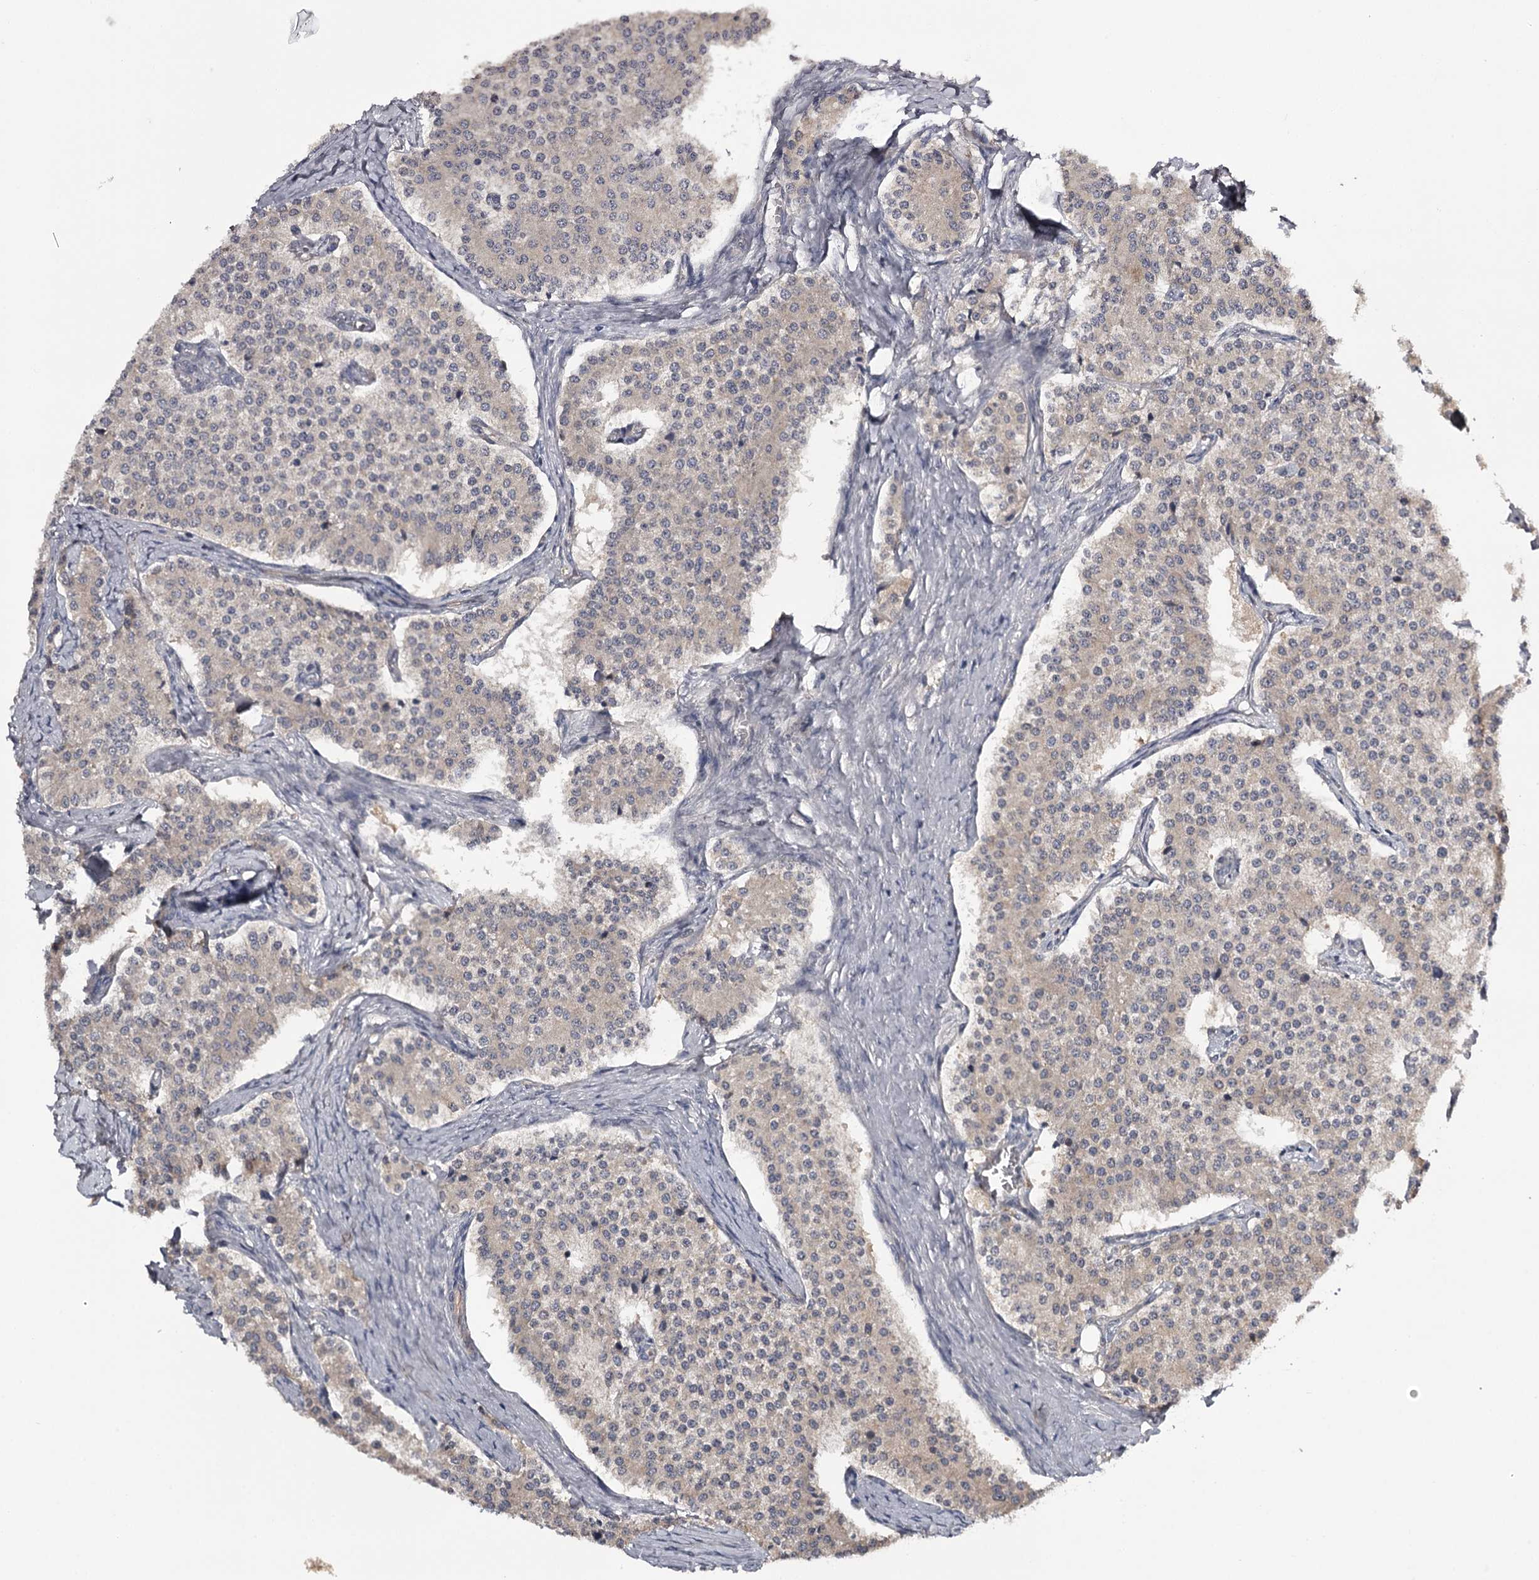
{"staining": {"intensity": "weak", "quantity": ">75%", "location": "cytoplasmic/membranous"}, "tissue": "carcinoid", "cell_type": "Tumor cells", "image_type": "cancer", "snomed": [{"axis": "morphology", "description": "Carcinoid, malignant, NOS"}, {"axis": "topography", "description": "Colon"}], "caption": "This image exhibits immunohistochemistry (IHC) staining of human malignant carcinoid, with low weak cytoplasmic/membranous expression in about >75% of tumor cells.", "gene": "CWF19L2", "patient": {"sex": "female", "age": 52}}